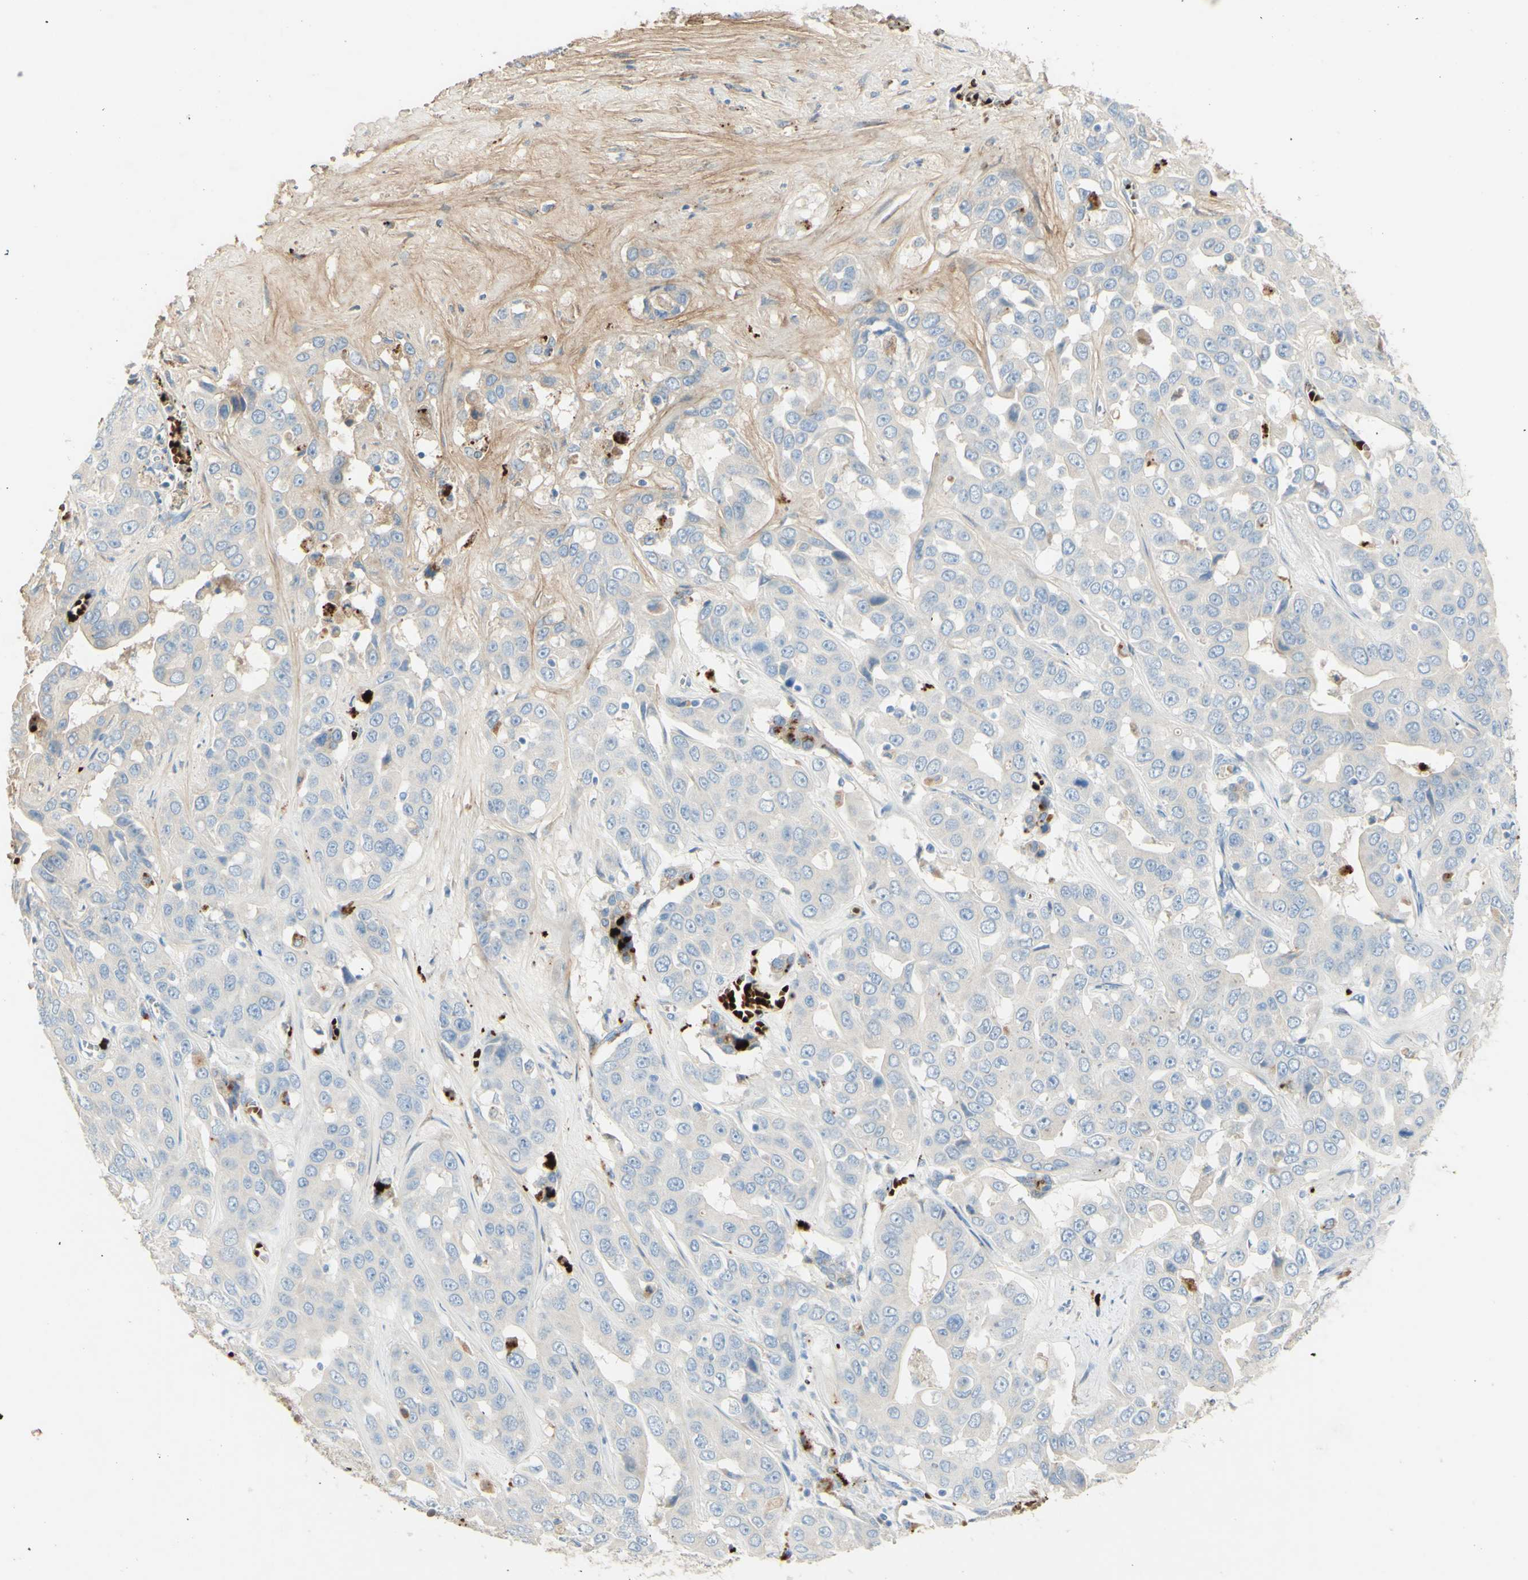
{"staining": {"intensity": "negative", "quantity": "none", "location": "none"}, "tissue": "liver cancer", "cell_type": "Tumor cells", "image_type": "cancer", "snomed": [{"axis": "morphology", "description": "Cholangiocarcinoma"}, {"axis": "topography", "description": "Liver"}], "caption": "DAB immunohistochemical staining of human liver cholangiocarcinoma shows no significant positivity in tumor cells.", "gene": "GAN", "patient": {"sex": "female", "age": 52}}